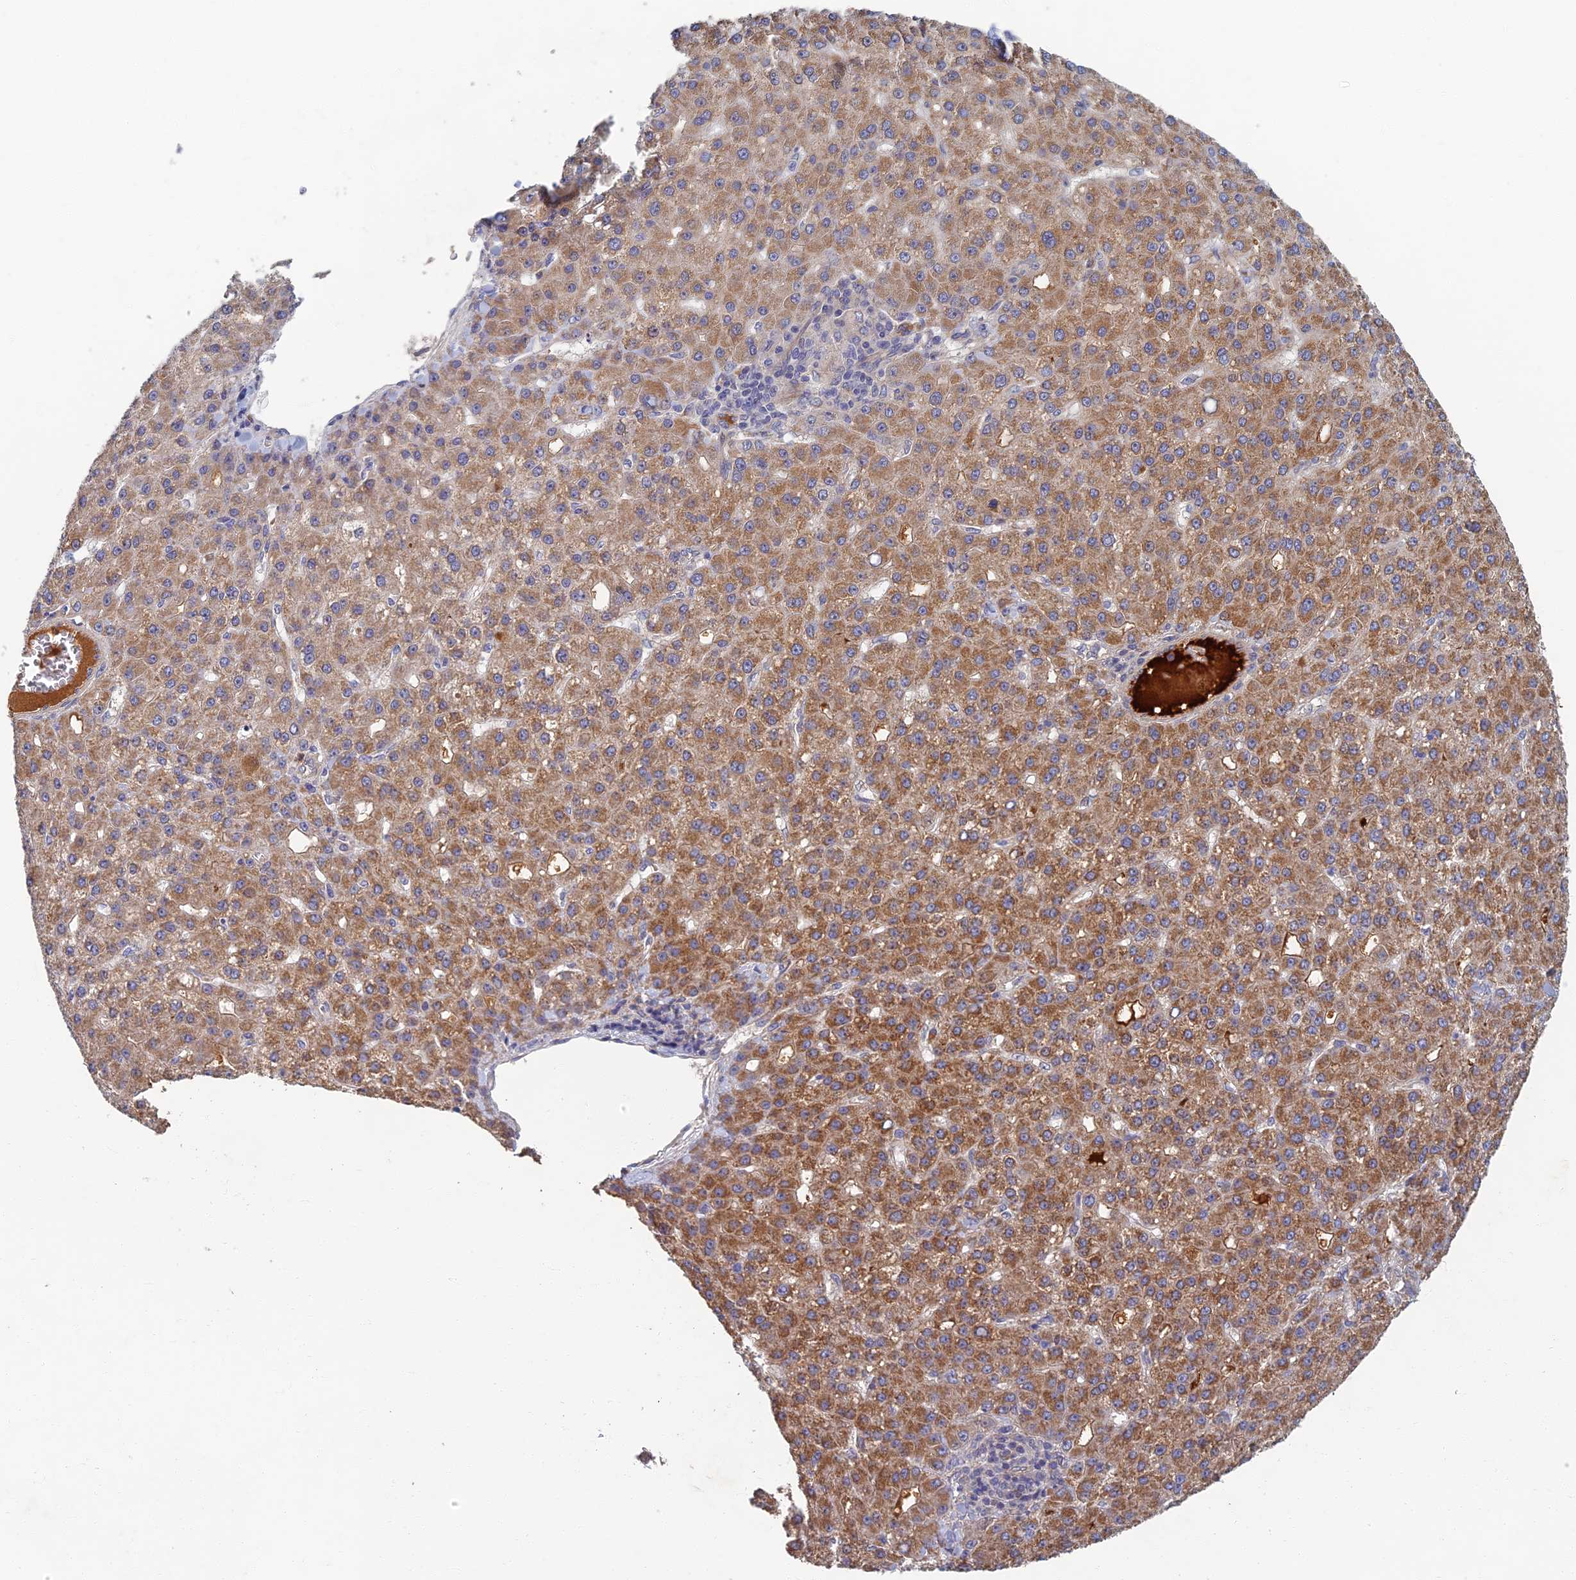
{"staining": {"intensity": "moderate", "quantity": ">75%", "location": "cytoplasmic/membranous"}, "tissue": "liver cancer", "cell_type": "Tumor cells", "image_type": "cancer", "snomed": [{"axis": "morphology", "description": "Carcinoma, Hepatocellular, NOS"}, {"axis": "topography", "description": "Liver"}], "caption": "Protein staining demonstrates moderate cytoplasmic/membranous staining in approximately >75% of tumor cells in hepatocellular carcinoma (liver).", "gene": "SOGA1", "patient": {"sex": "male", "age": 67}}